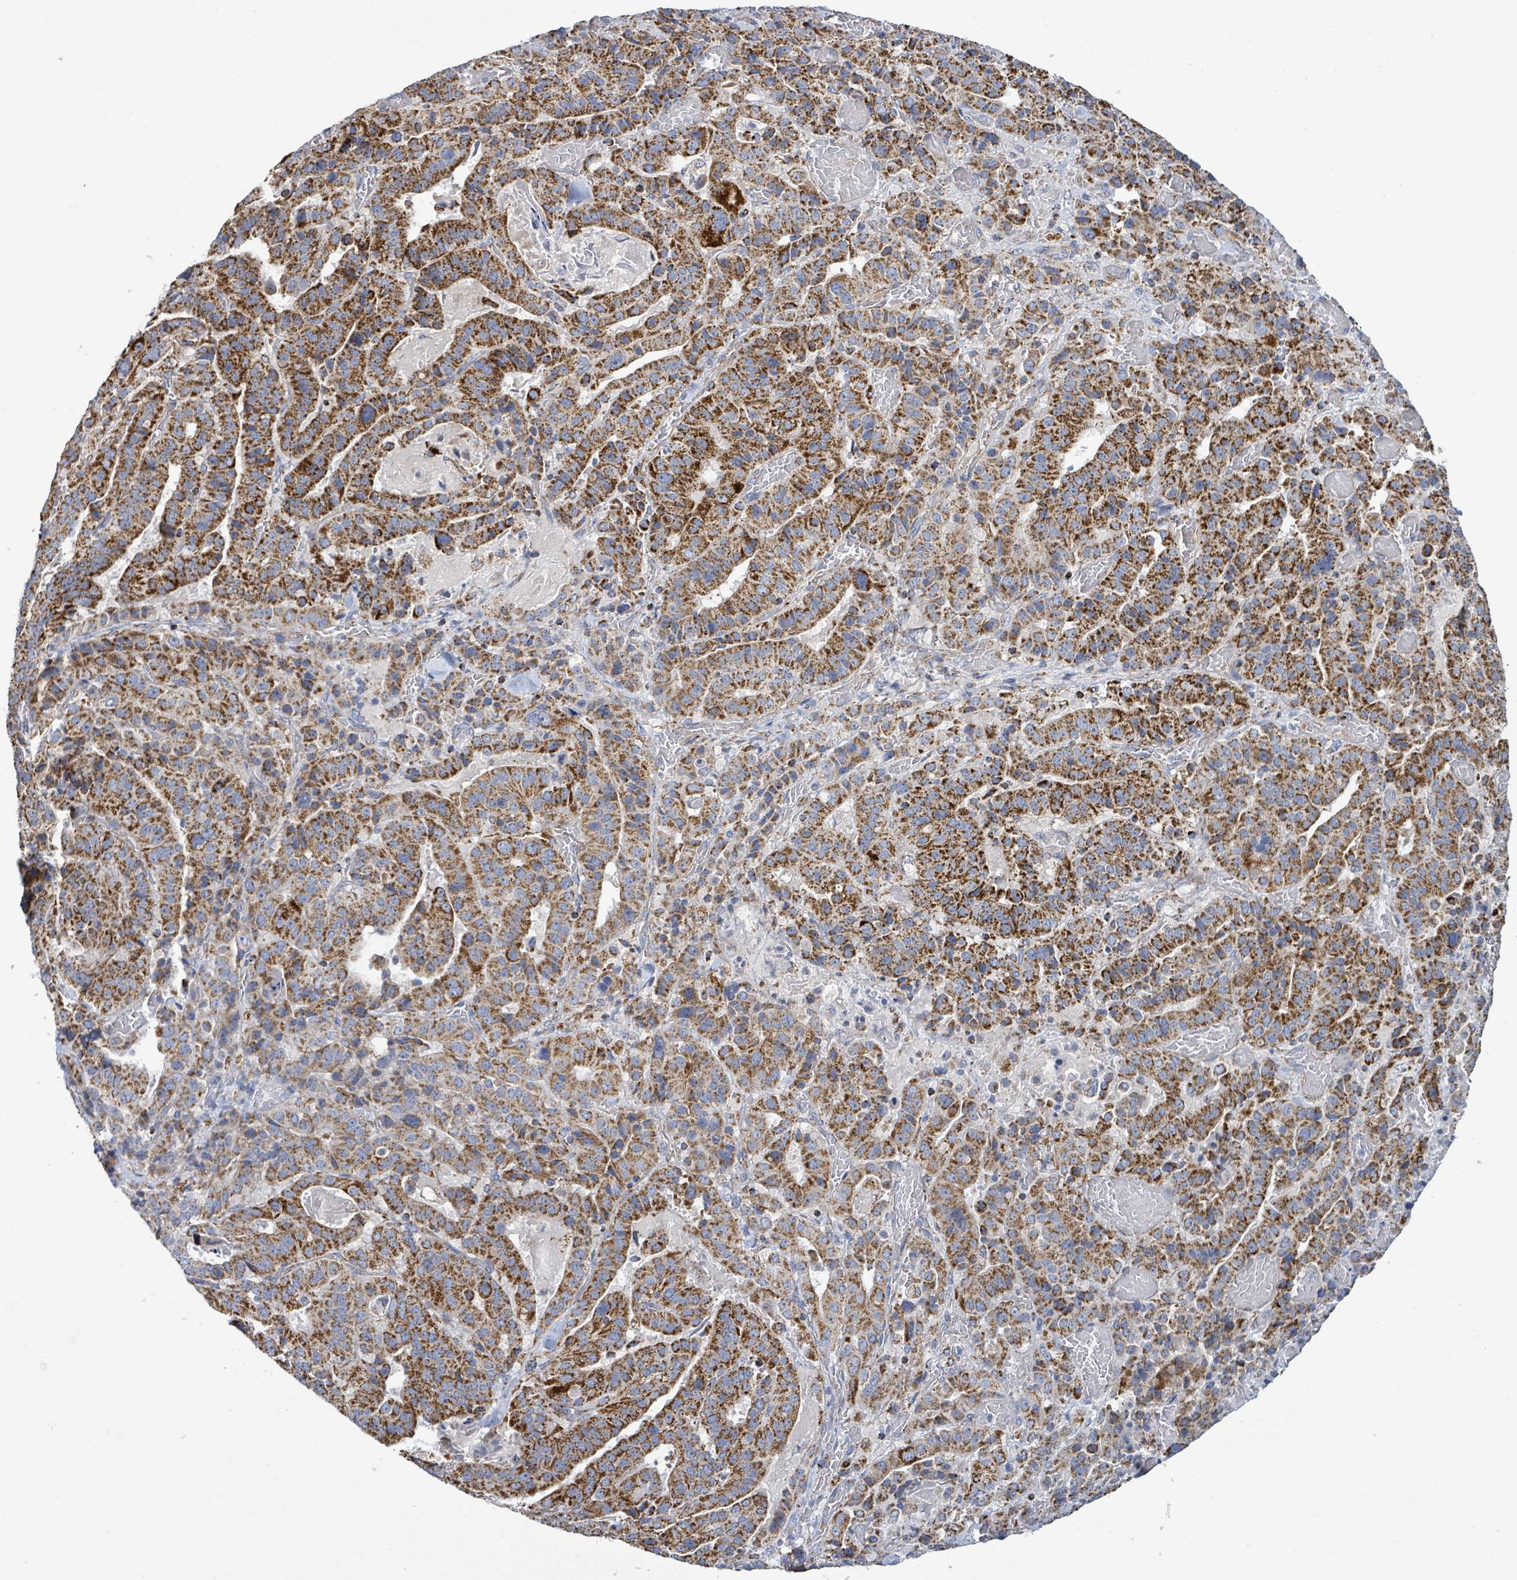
{"staining": {"intensity": "strong", "quantity": ">75%", "location": "cytoplasmic/membranous"}, "tissue": "stomach cancer", "cell_type": "Tumor cells", "image_type": "cancer", "snomed": [{"axis": "morphology", "description": "Adenocarcinoma, NOS"}, {"axis": "topography", "description": "Stomach"}], "caption": "Brown immunohistochemical staining in stomach cancer displays strong cytoplasmic/membranous positivity in approximately >75% of tumor cells.", "gene": "SUCLG2", "patient": {"sex": "male", "age": 48}}